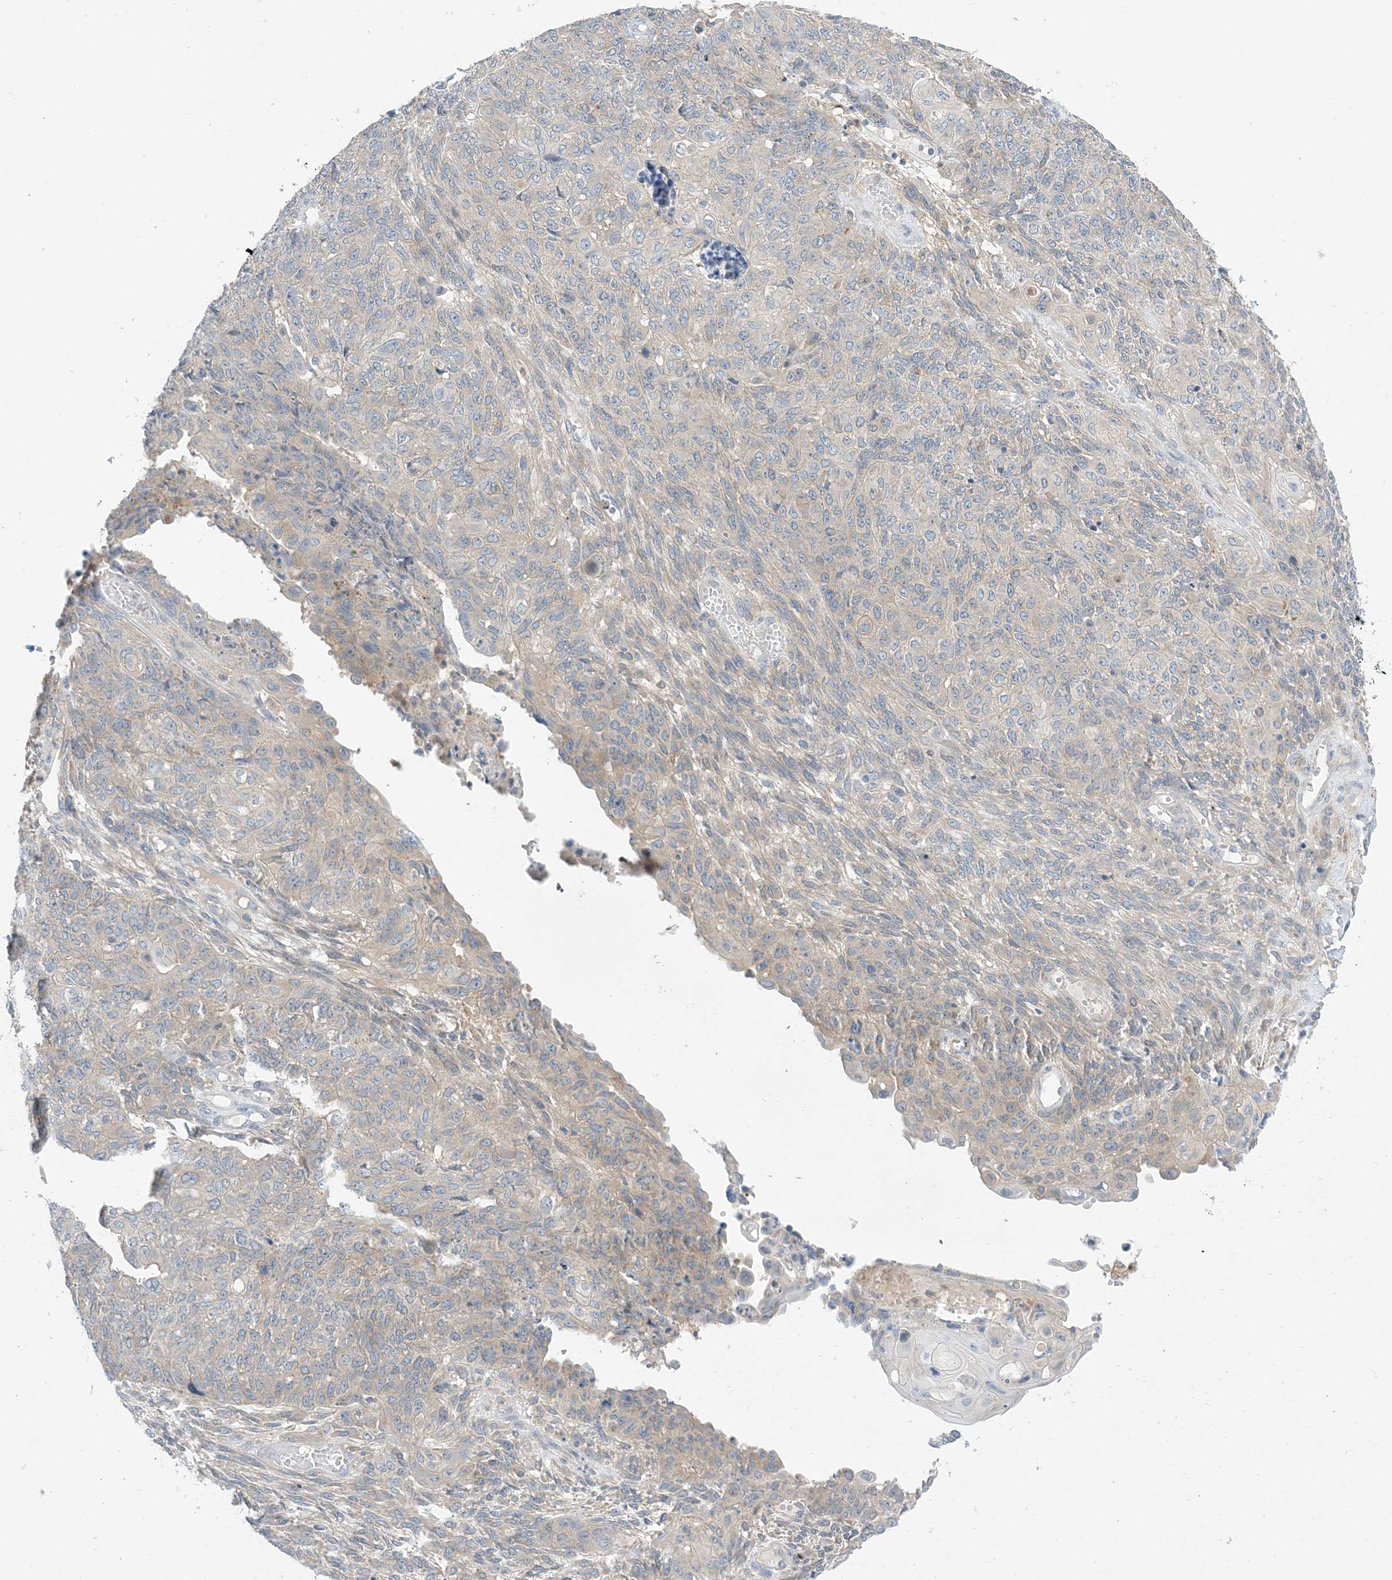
{"staining": {"intensity": "negative", "quantity": "none", "location": "none"}, "tissue": "endometrial cancer", "cell_type": "Tumor cells", "image_type": "cancer", "snomed": [{"axis": "morphology", "description": "Adenocarcinoma, NOS"}, {"axis": "topography", "description": "Endometrium"}], "caption": "A high-resolution image shows immunohistochemistry (IHC) staining of endometrial adenocarcinoma, which shows no significant positivity in tumor cells.", "gene": "KIFBP", "patient": {"sex": "female", "age": 32}}